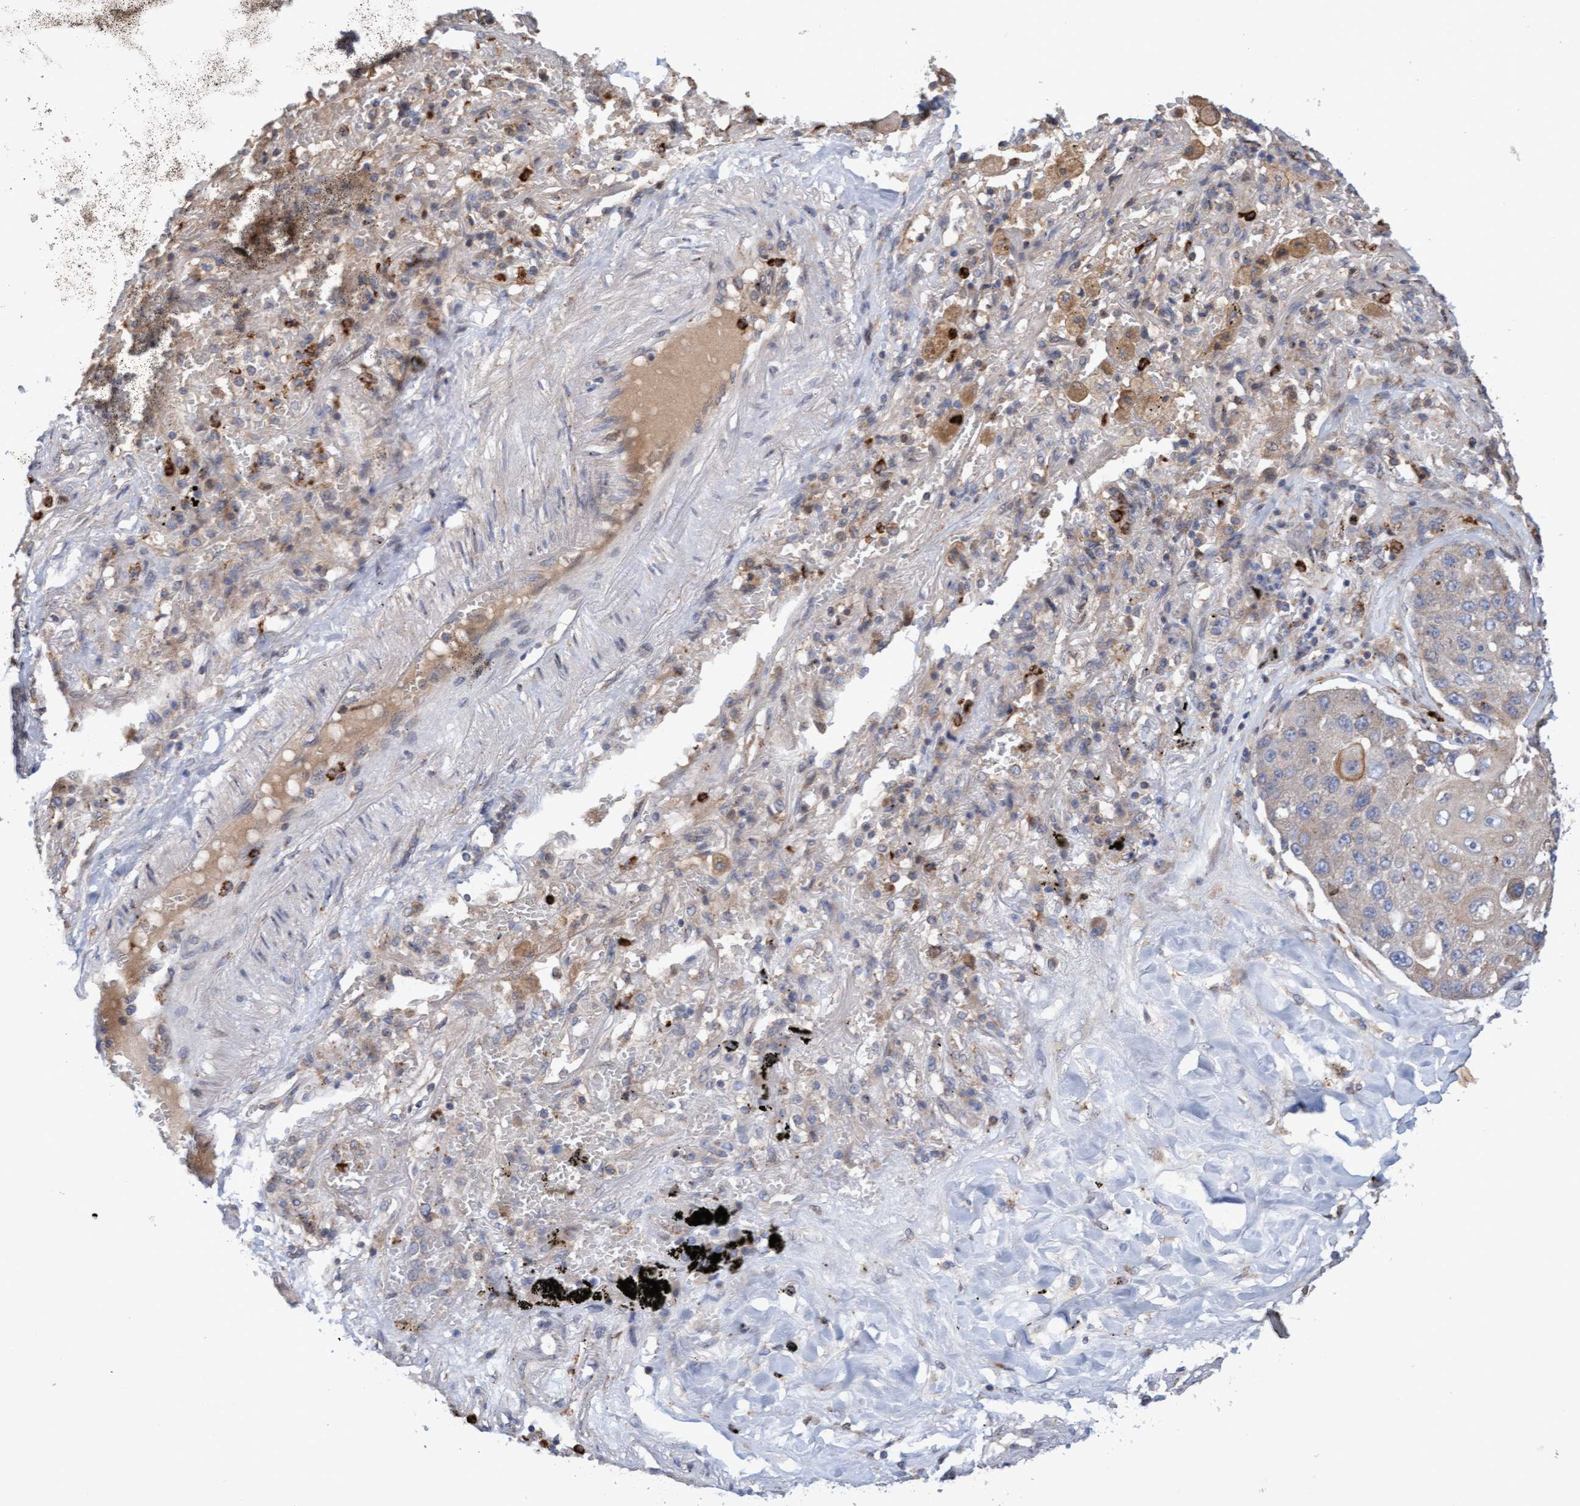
{"staining": {"intensity": "weak", "quantity": "<25%", "location": "cytoplasmic/membranous"}, "tissue": "lung cancer", "cell_type": "Tumor cells", "image_type": "cancer", "snomed": [{"axis": "morphology", "description": "Squamous cell carcinoma, NOS"}, {"axis": "topography", "description": "Lung"}], "caption": "Tumor cells are negative for brown protein staining in lung cancer.", "gene": "MMP8", "patient": {"sex": "male", "age": 61}}